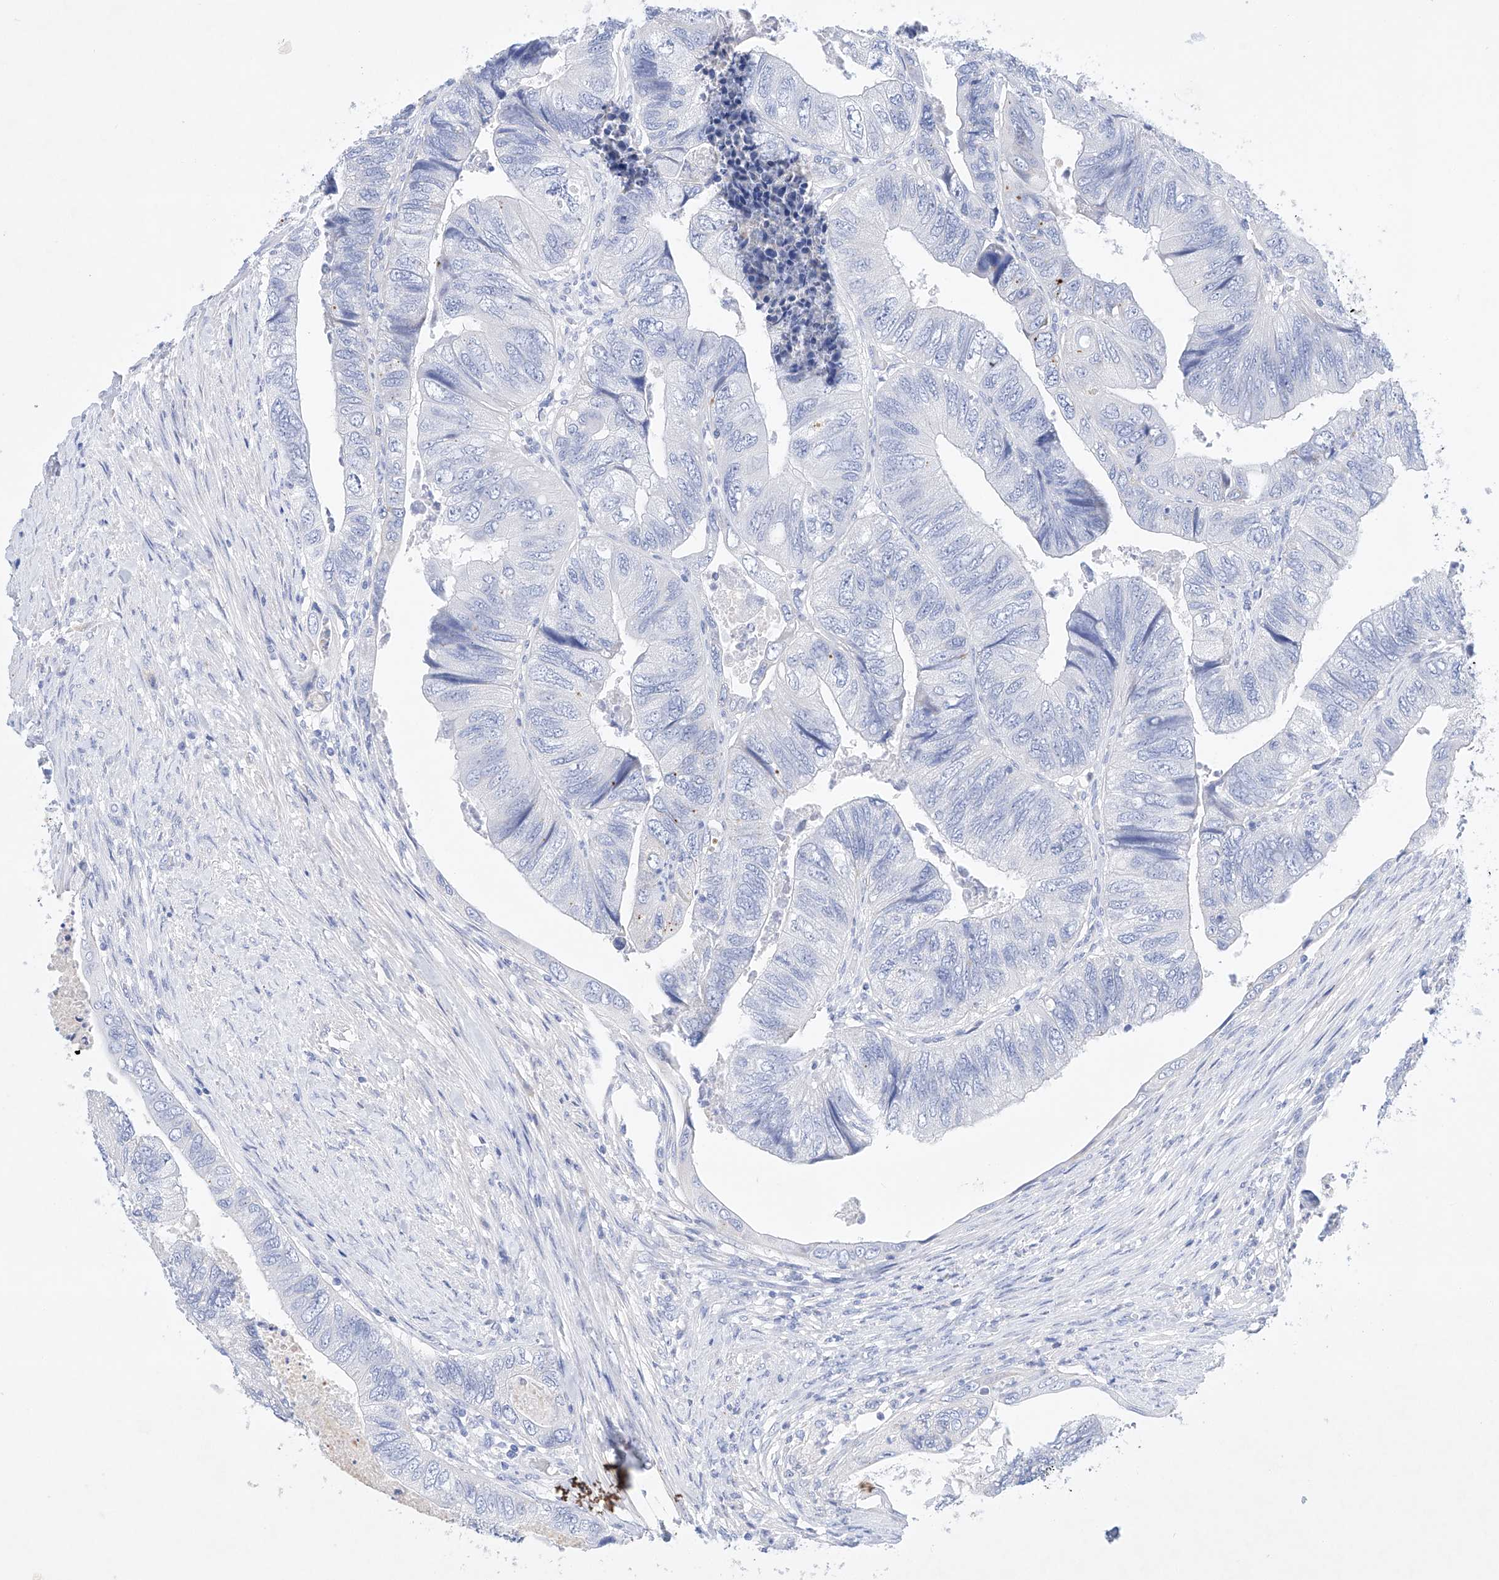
{"staining": {"intensity": "negative", "quantity": "none", "location": "none"}, "tissue": "colorectal cancer", "cell_type": "Tumor cells", "image_type": "cancer", "snomed": [{"axis": "morphology", "description": "Adenocarcinoma, NOS"}, {"axis": "topography", "description": "Rectum"}], "caption": "DAB immunohistochemical staining of colorectal cancer demonstrates no significant positivity in tumor cells.", "gene": "LURAP1", "patient": {"sex": "male", "age": 63}}